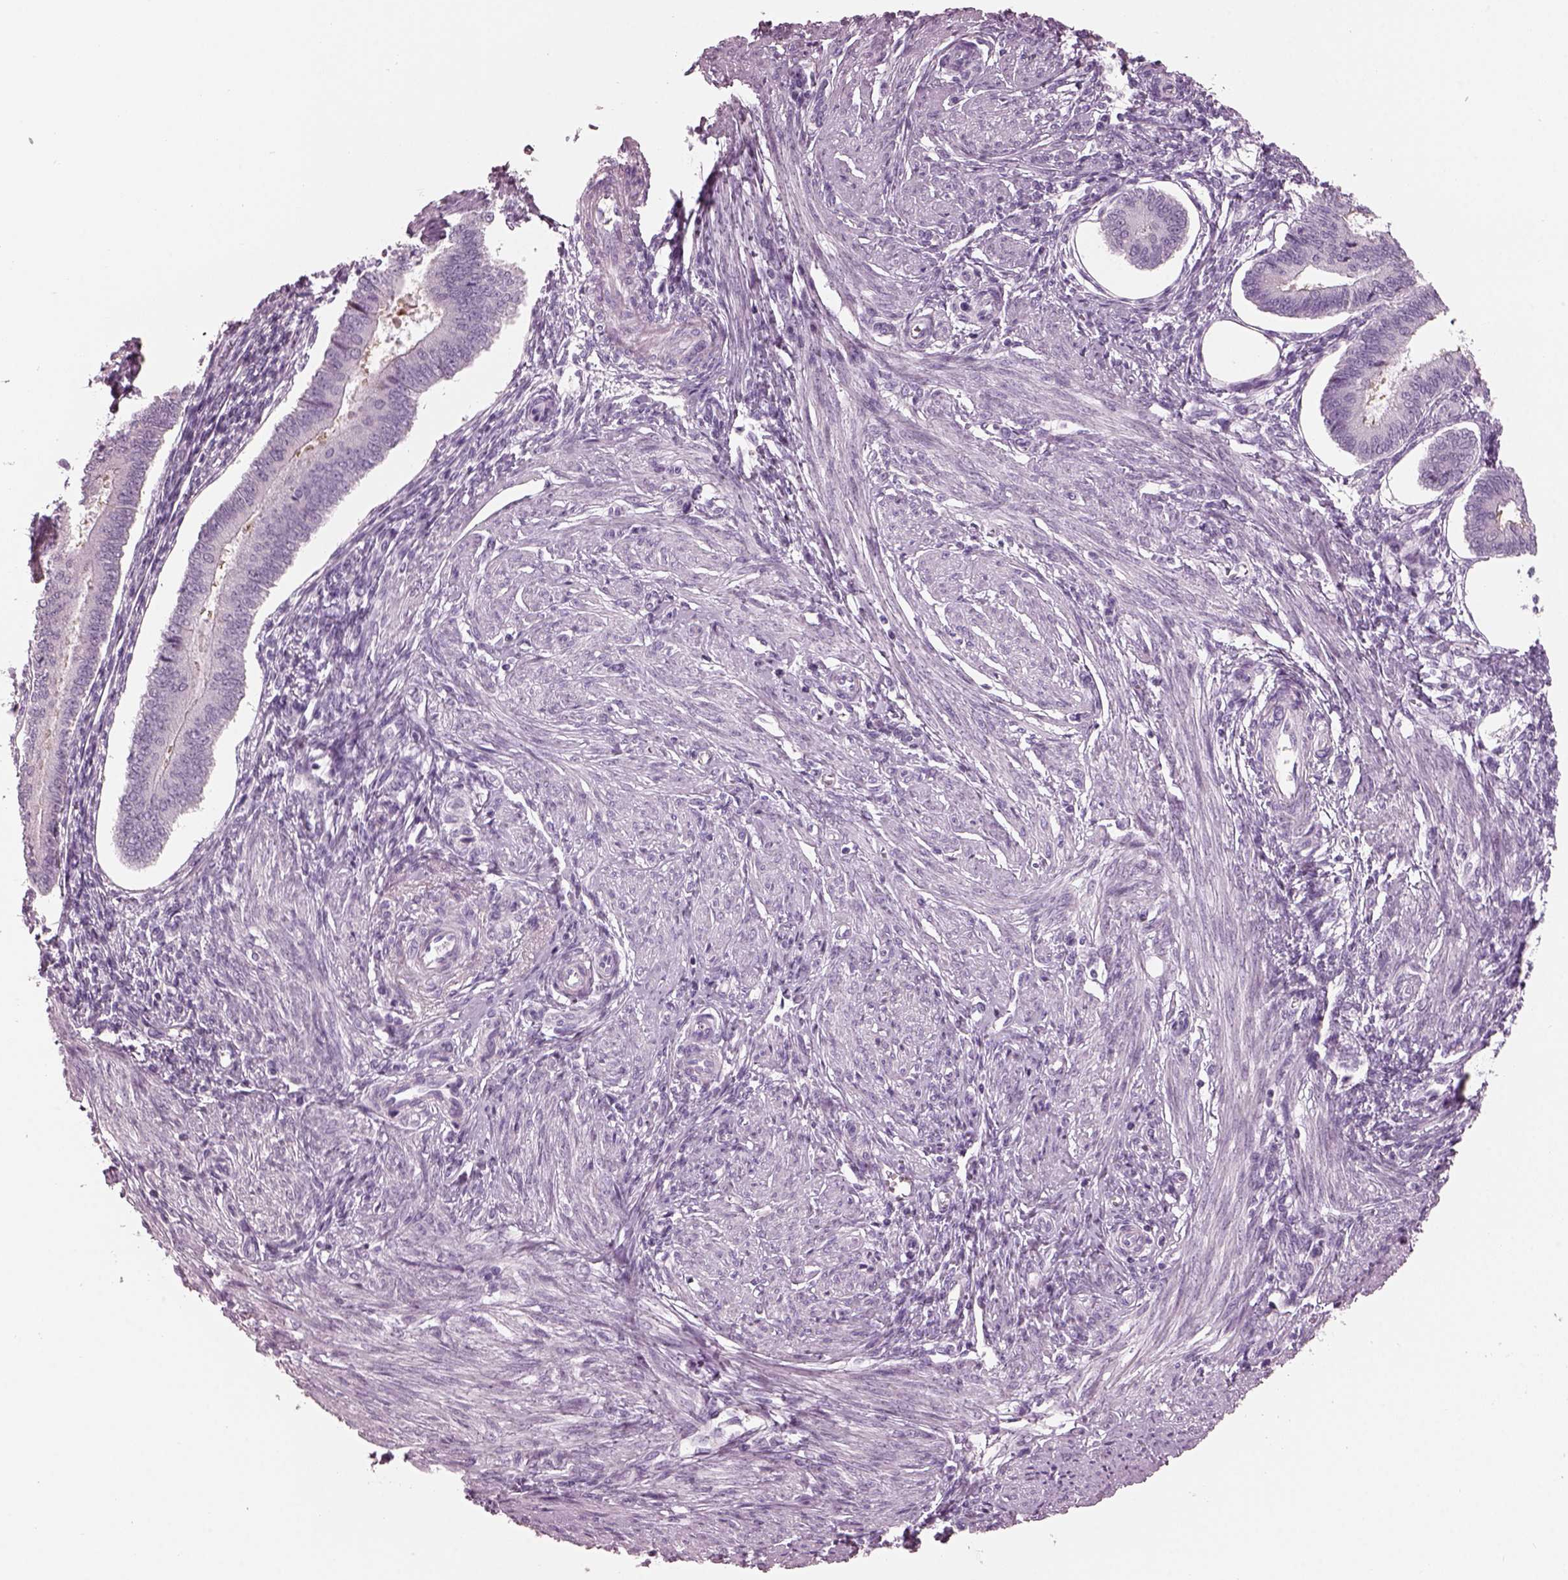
{"staining": {"intensity": "negative", "quantity": "none", "location": "none"}, "tissue": "endometrium", "cell_type": "Cells in endometrial stroma", "image_type": "normal", "snomed": [{"axis": "morphology", "description": "Normal tissue, NOS"}, {"axis": "topography", "description": "Endometrium"}], "caption": "IHC image of benign endometrium stained for a protein (brown), which demonstrates no positivity in cells in endometrial stroma.", "gene": "HYDIN", "patient": {"sex": "female", "age": 42}}